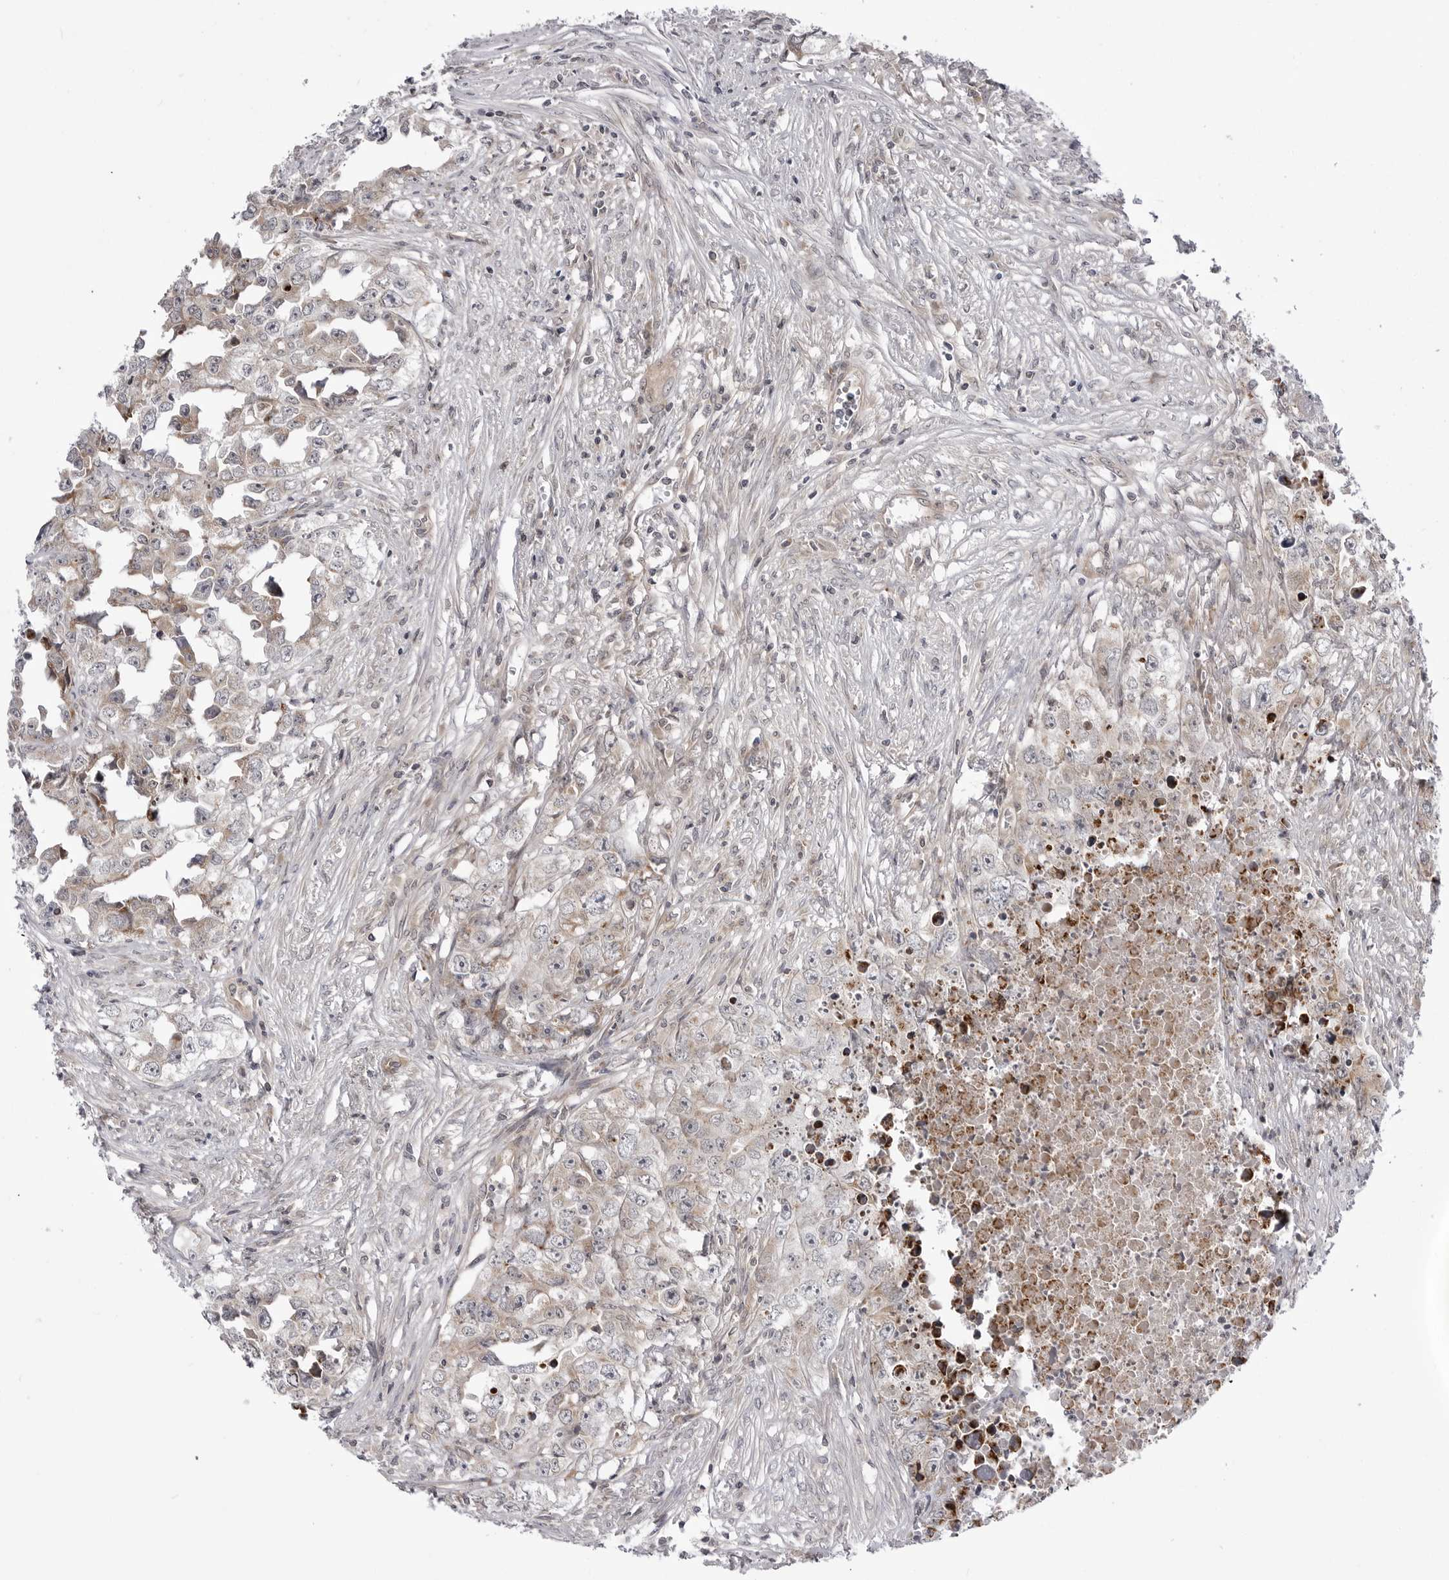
{"staining": {"intensity": "weak", "quantity": "<25%", "location": "cytoplasmic/membranous"}, "tissue": "testis cancer", "cell_type": "Tumor cells", "image_type": "cancer", "snomed": [{"axis": "morphology", "description": "Seminoma, NOS"}, {"axis": "morphology", "description": "Carcinoma, Embryonal, NOS"}, {"axis": "topography", "description": "Testis"}], "caption": "The photomicrograph demonstrates no significant positivity in tumor cells of seminoma (testis).", "gene": "CCDC18", "patient": {"sex": "male", "age": 43}}